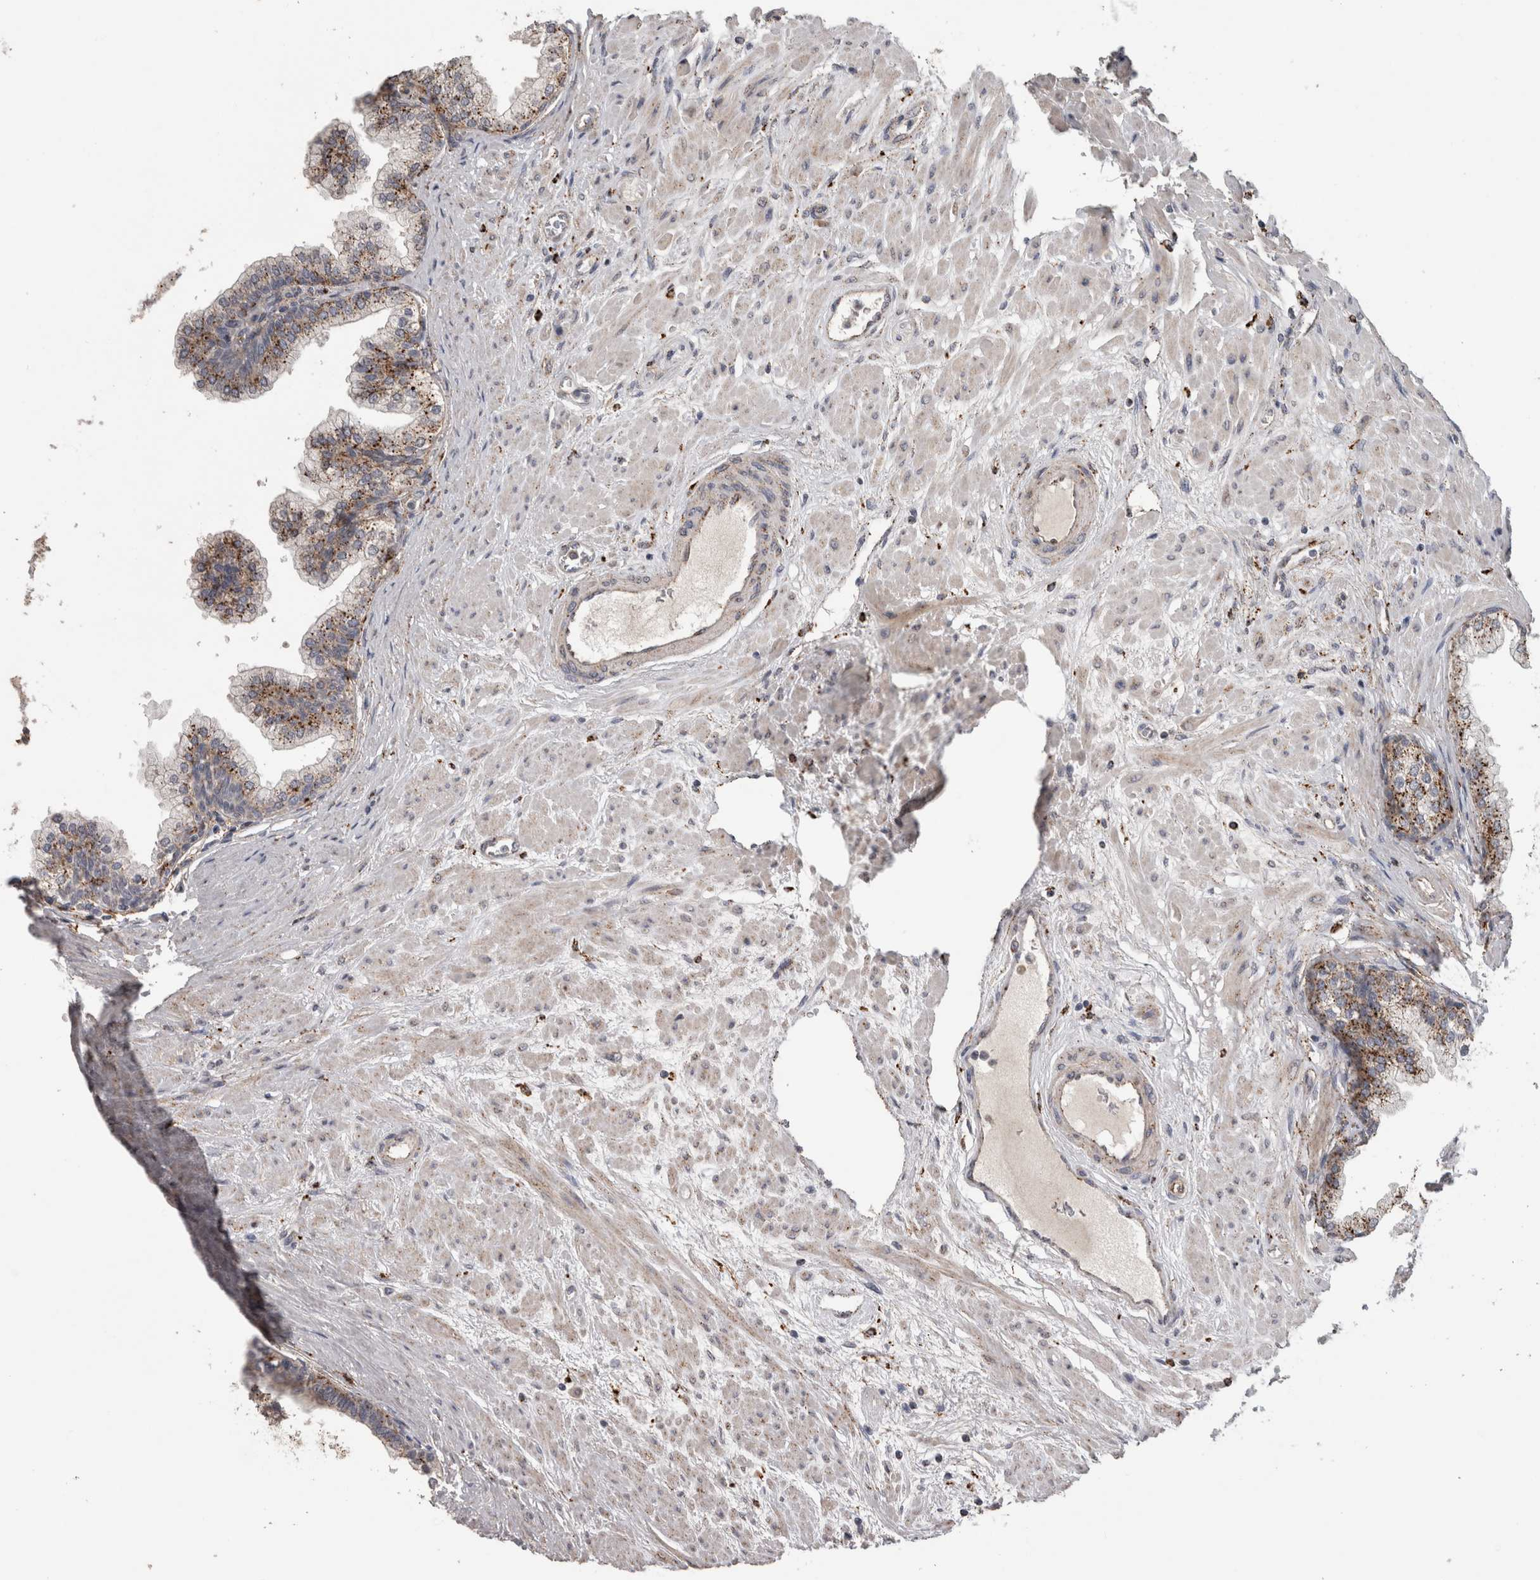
{"staining": {"intensity": "moderate", "quantity": ">75%", "location": "cytoplasmic/membranous"}, "tissue": "prostate", "cell_type": "Glandular cells", "image_type": "normal", "snomed": [{"axis": "morphology", "description": "Normal tissue, NOS"}, {"axis": "morphology", "description": "Urothelial carcinoma, Low grade"}, {"axis": "topography", "description": "Urinary bladder"}, {"axis": "topography", "description": "Prostate"}], "caption": "Unremarkable prostate was stained to show a protein in brown. There is medium levels of moderate cytoplasmic/membranous positivity in approximately >75% of glandular cells. Nuclei are stained in blue.", "gene": "CTSZ", "patient": {"sex": "male", "age": 60}}